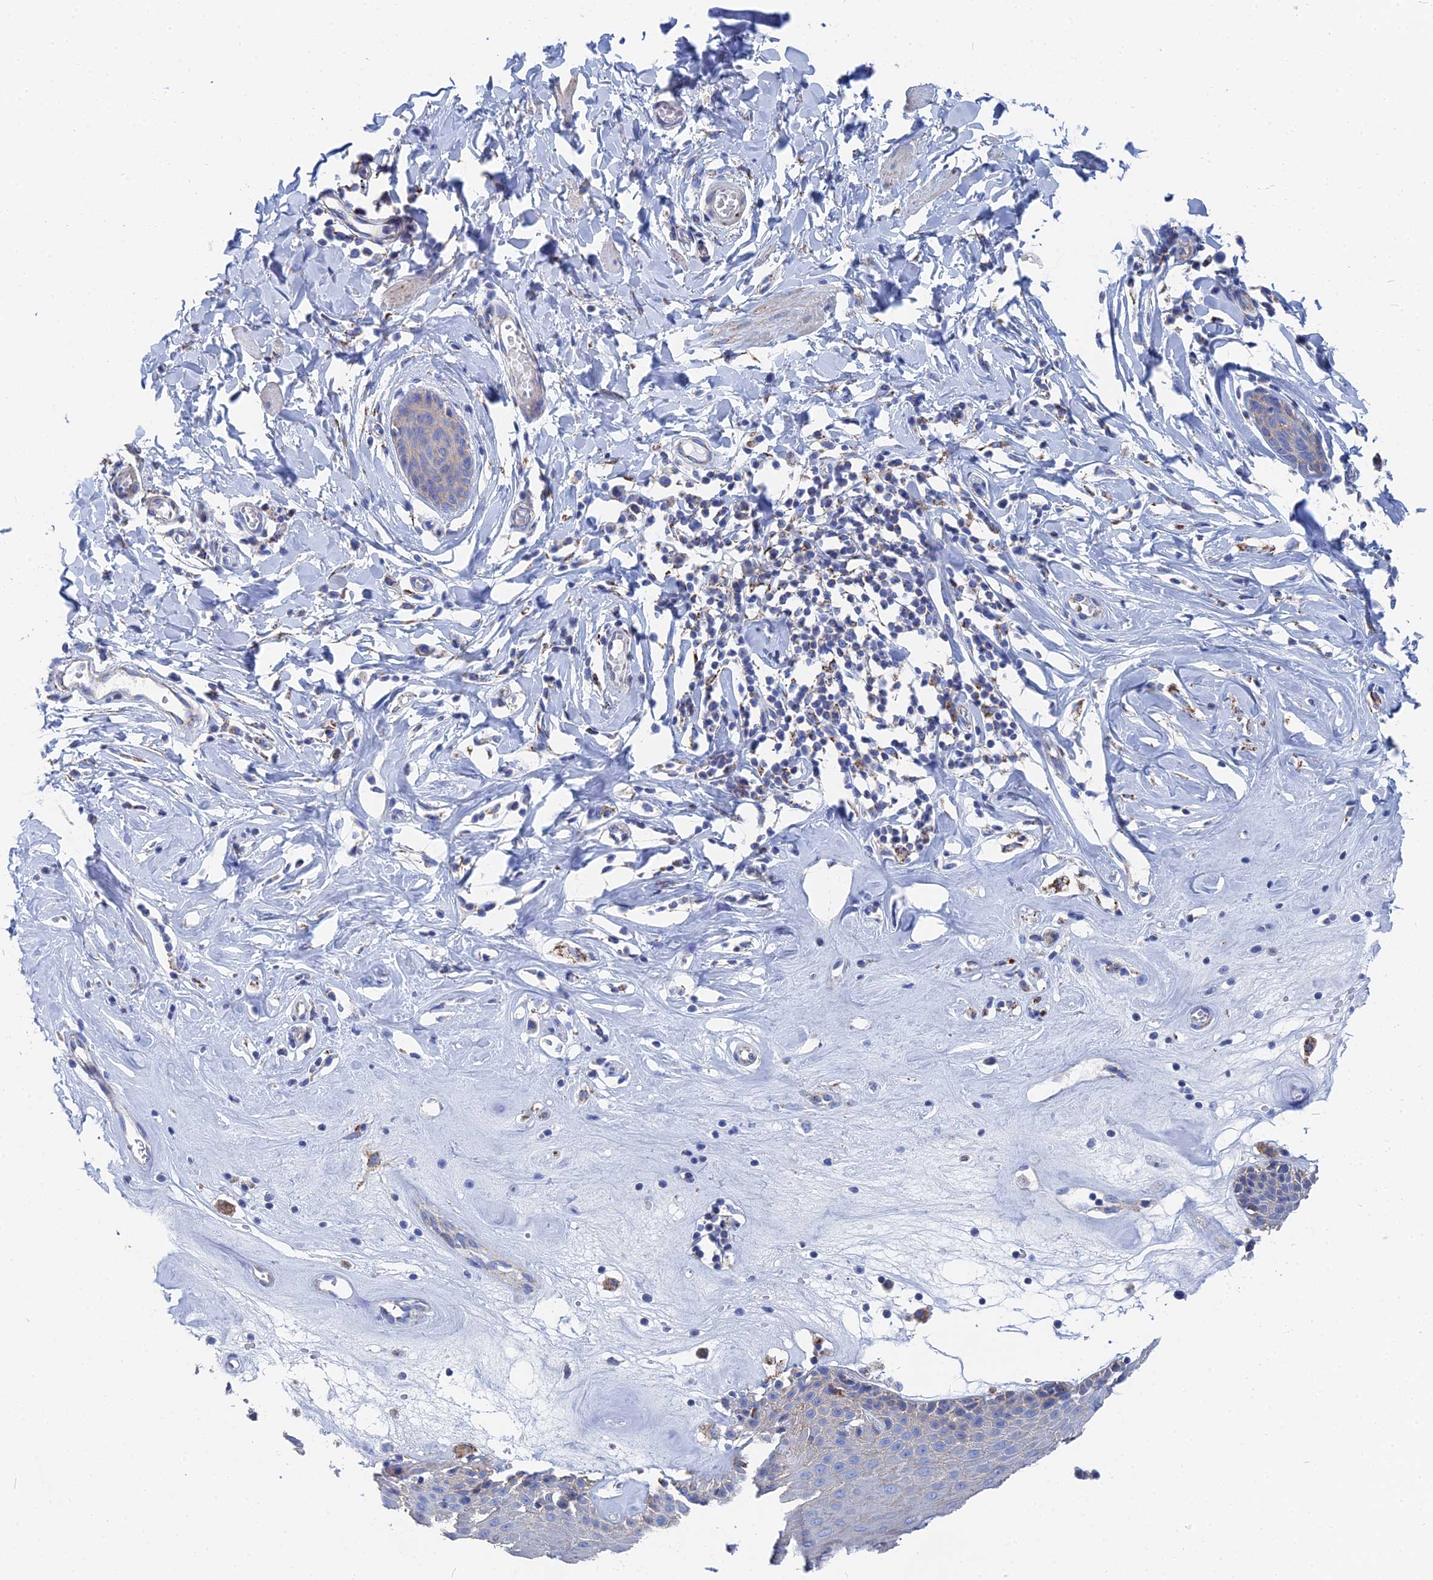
{"staining": {"intensity": "negative", "quantity": "none", "location": "none"}, "tissue": "skin", "cell_type": "Epidermal cells", "image_type": "normal", "snomed": [{"axis": "morphology", "description": "Normal tissue, NOS"}, {"axis": "morphology", "description": "Inflammation, NOS"}, {"axis": "topography", "description": "Vulva"}], "caption": "Protein analysis of normal skin demonstrates no significant staining in epidermal cells. Nuclei are stained in blue.", "gene": "IFT80", "patient": {"sex": "female", "age": 84}}